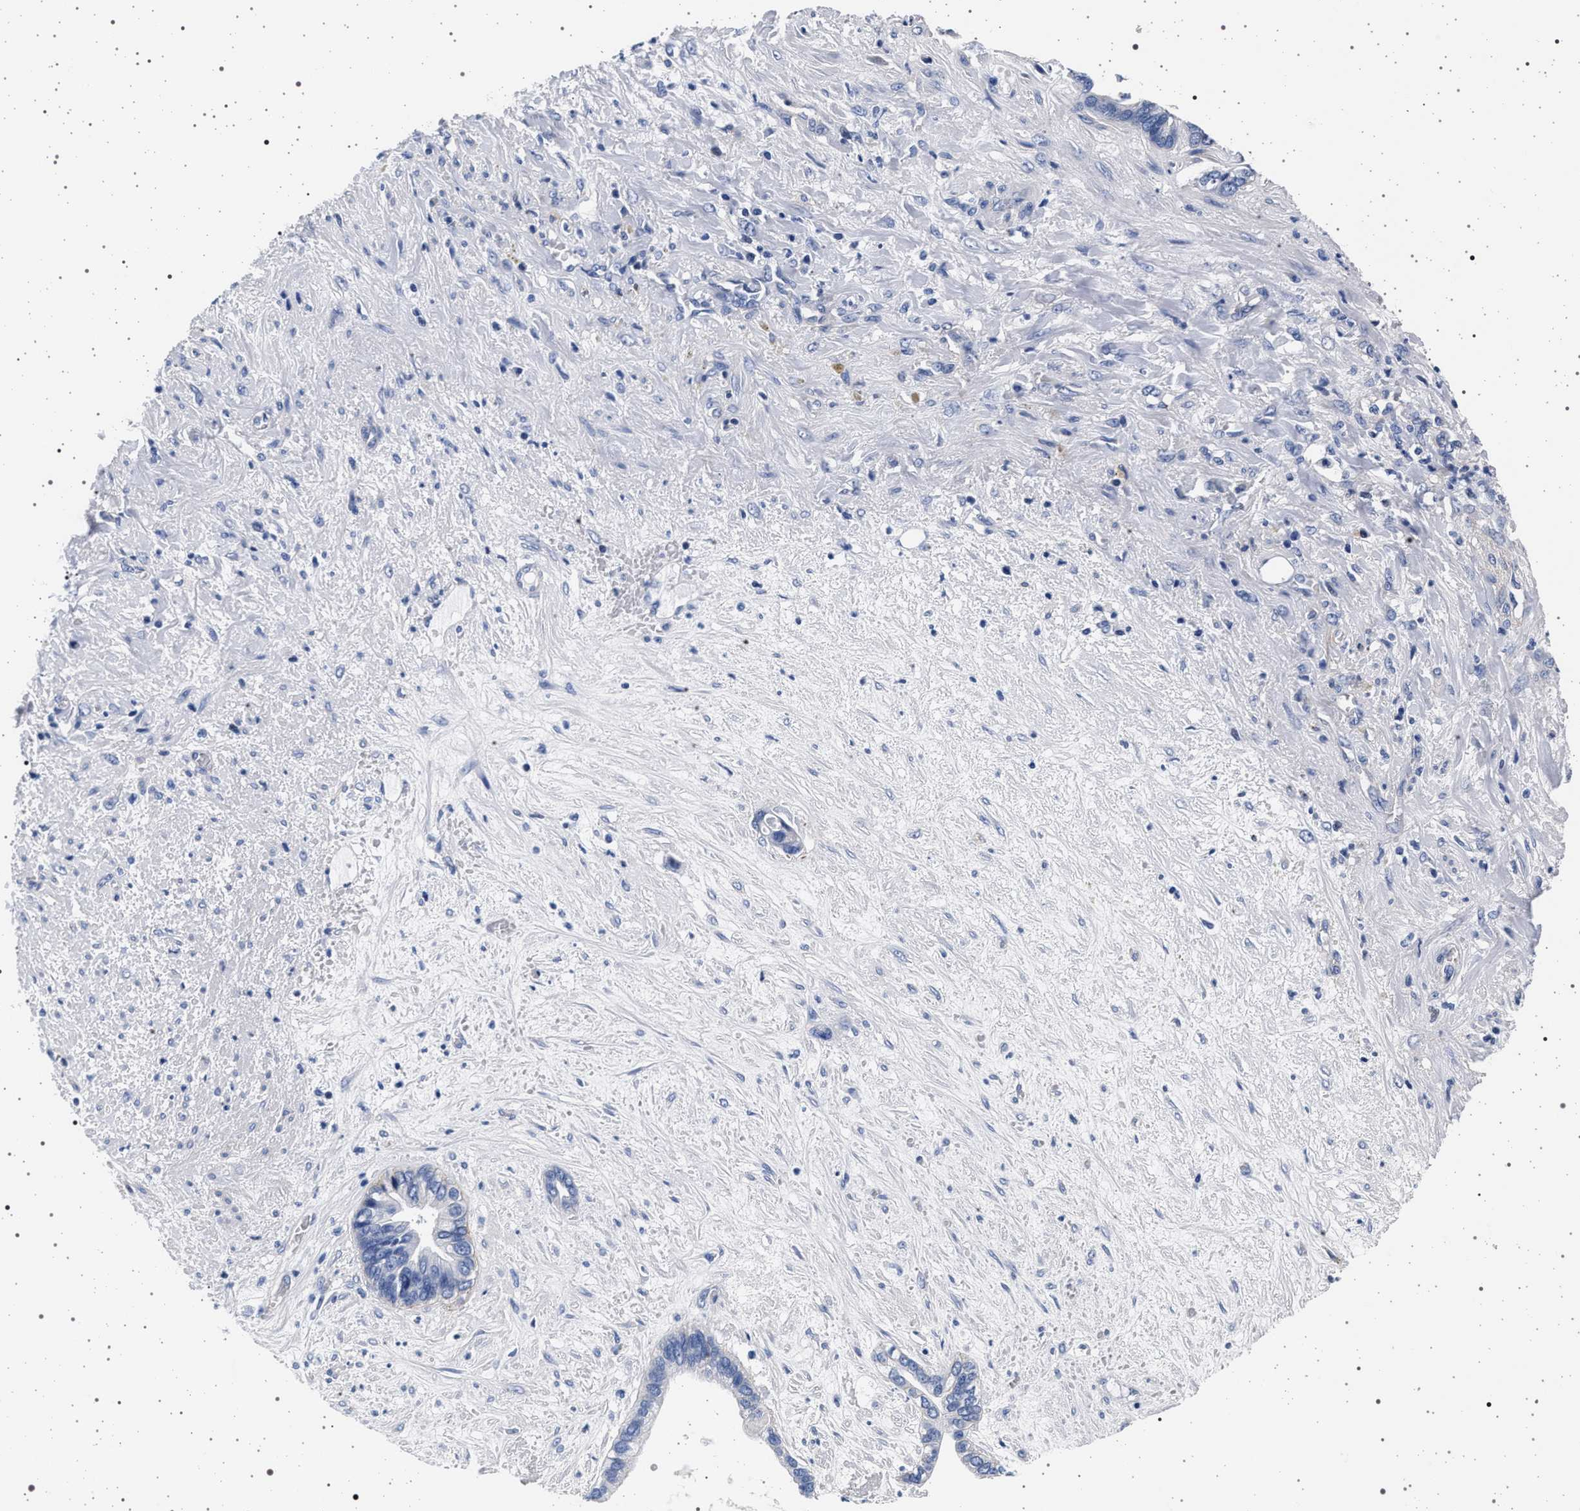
{"staining": {"intensity": "negative", "quantity": "none", "location": "none"}, "tissue": "liver cancer", "cell_type": "Tumor cells", "image_type": "cancer", "snomed": [{"axis": "morphology", "description": "Cholangiocarcinoma"}, {"axis": "topography", "description": "Liver"}], "caption": "The IHC photomicrograph has no significant positivity in tumor cells of liver cholangiocarcinoma tissue.", "gene": "SLC9A1", "patient": {"sex": "female", "age": 65}}